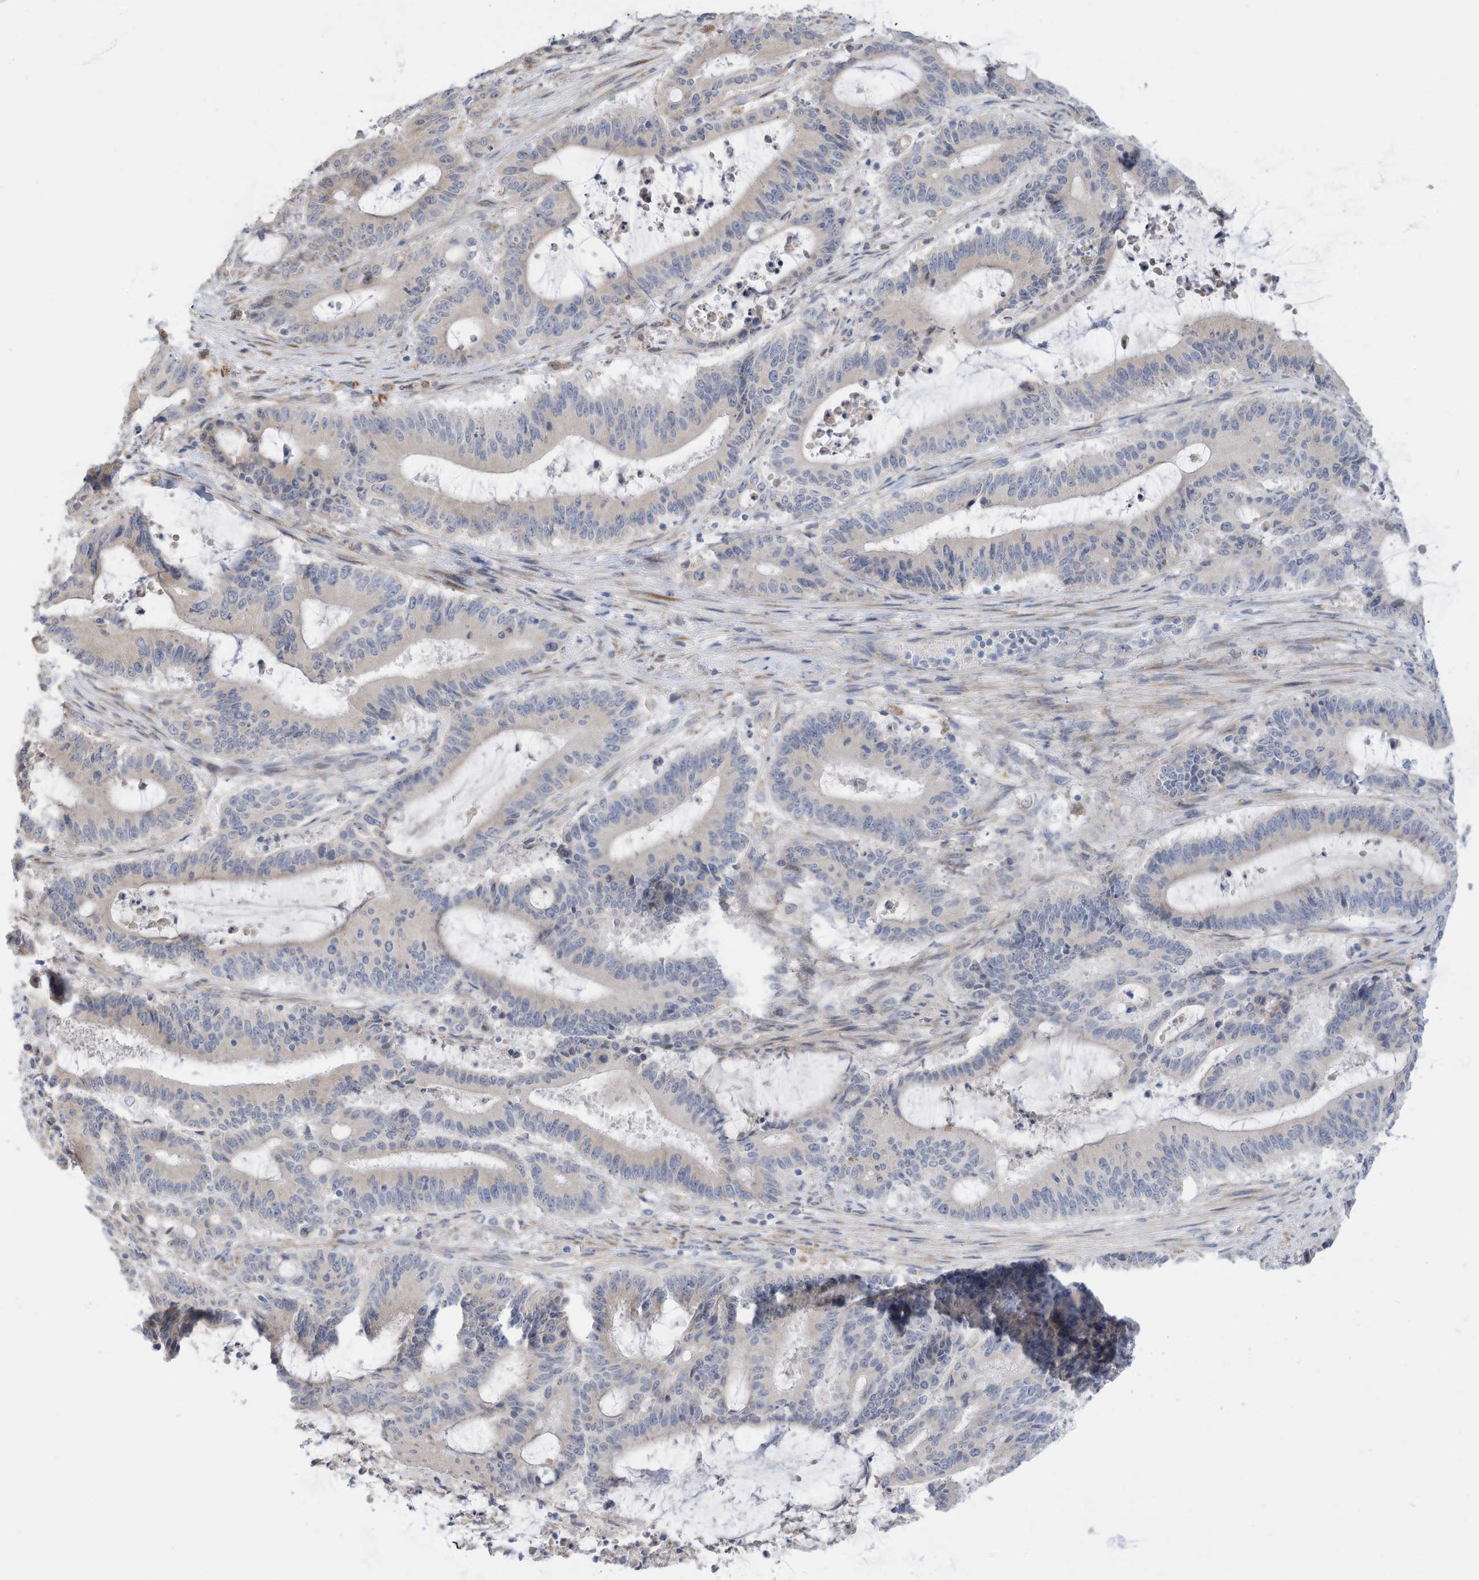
{"staining": {"intensity": "negative", "quantity": "none", "location": "none"}, "tissue": "liver cancer", "cell_type": "Tumor cells", "image_type": "cancer", "snomed": [{"axis": "morphology", "description": "Normal tissue, NOS"}, {"axis": "morphology", "description": "Cholangiocarcinoma"}, {"axis": "topography", "description": "Liver"}, {"axis": "topography", "description": "Peripheral nerve tissue"}], "caption": "This histopathology image is of liver cancer (cholangiocarcinoma) stained with immunohistochemistry (IHC) to label a protein in brown with the nuclei are counter-stained blue. There is no expression in tumor cells. The staining was performed using DAB to visualize the protein expression in brown, while the nuclei were stained in blue with hematoxylin (Magnification: 20x).", "gene": "ZNF292", "patient": {"sex": "female", "age": 73}}